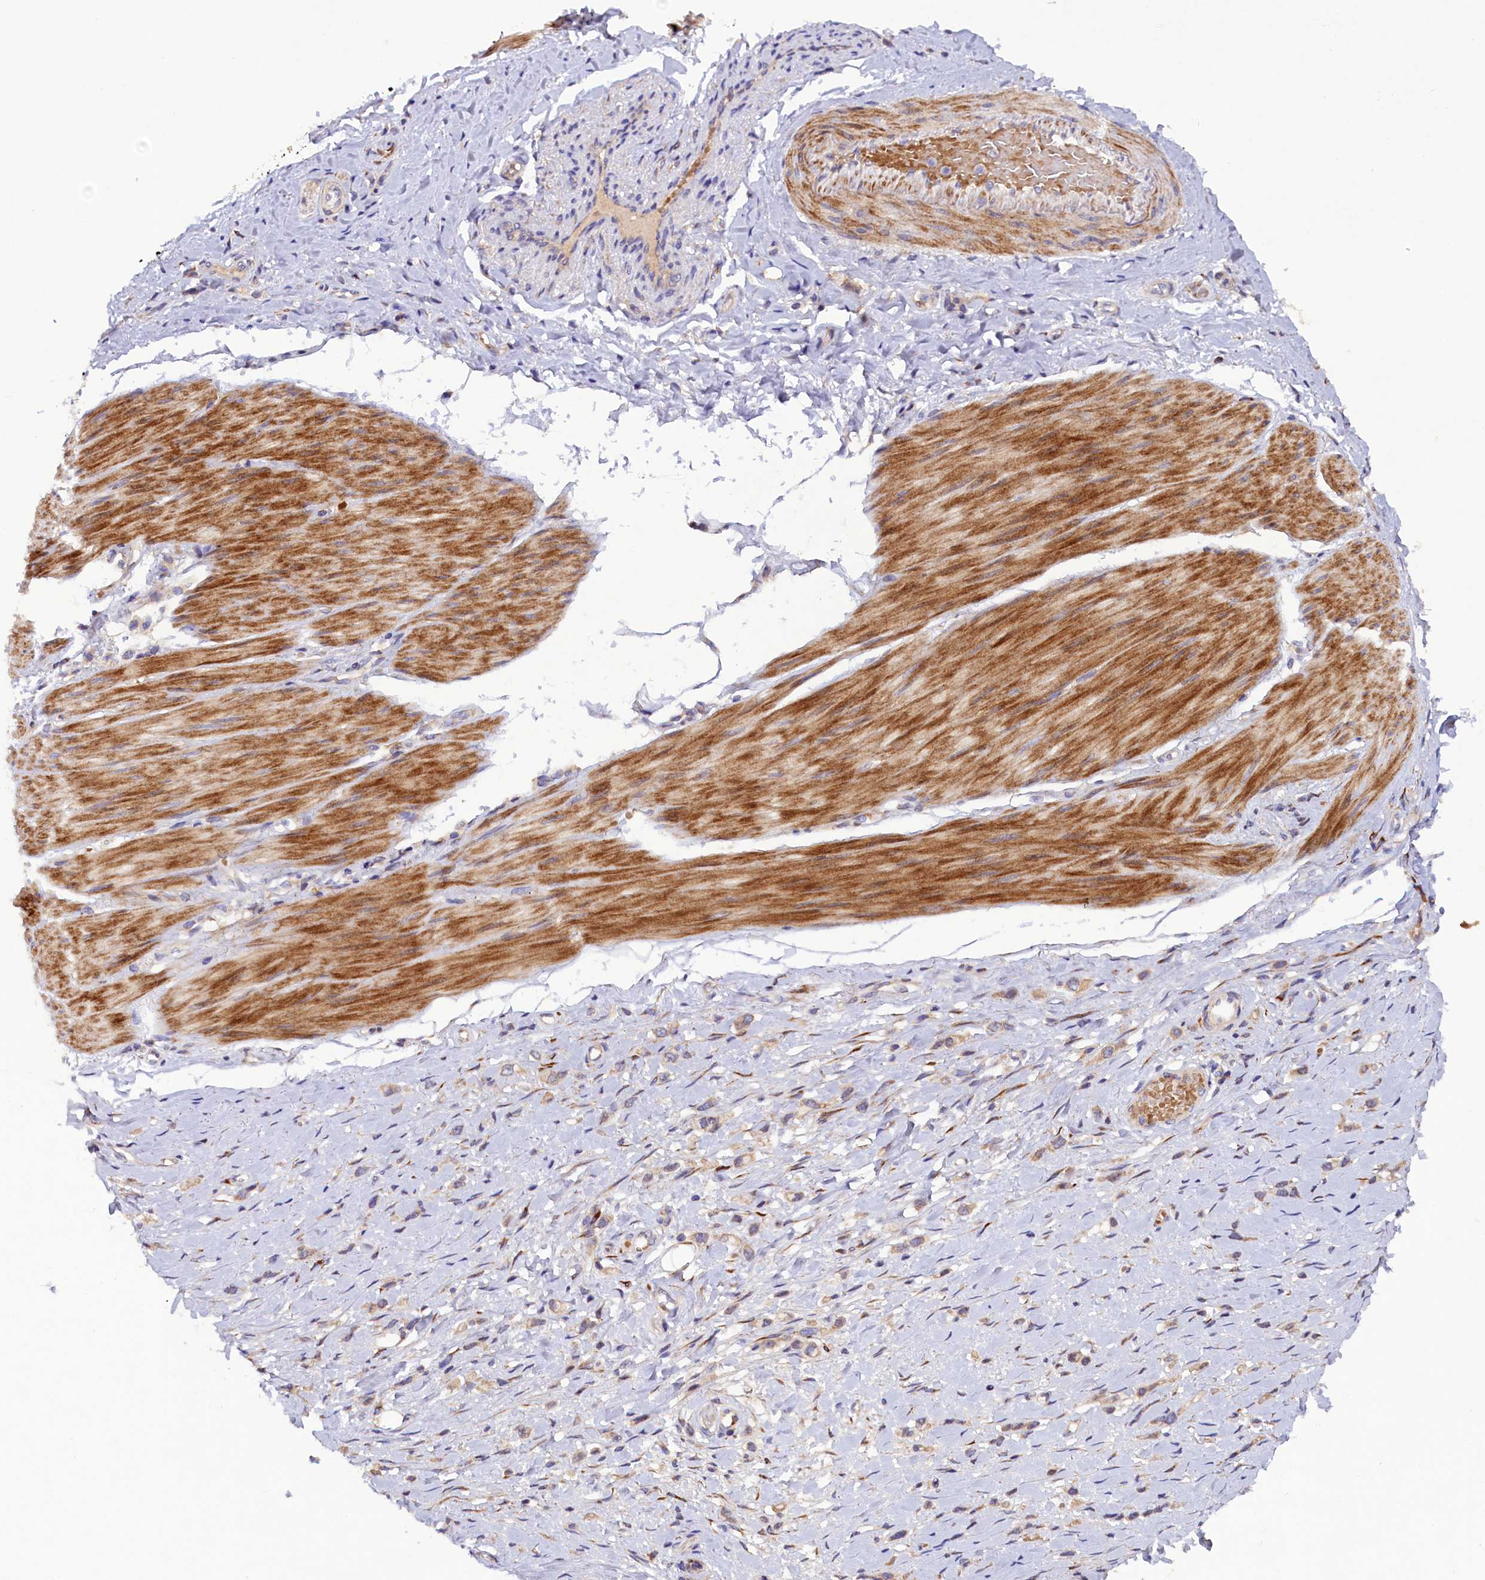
{"staining": {"intensity": "weak", "quantity": "25%-75%", "location": "cytoplasmic/membranous"}, "tissue": "stomach cancer", "cell_type": "Tumor cells", "image_type": "cancer", "snomed": [{"axis": "morphology", "description": "Adenocarcinoma, NOS"}, {"axis": "topography", "description": "Stomach"}], "caption": "Human stomach cancer stained with a protein marker exhibits weak staining in tumor cells.", "gene": "ARRDC4", "patient": {"sex": "female", "age": 65}}